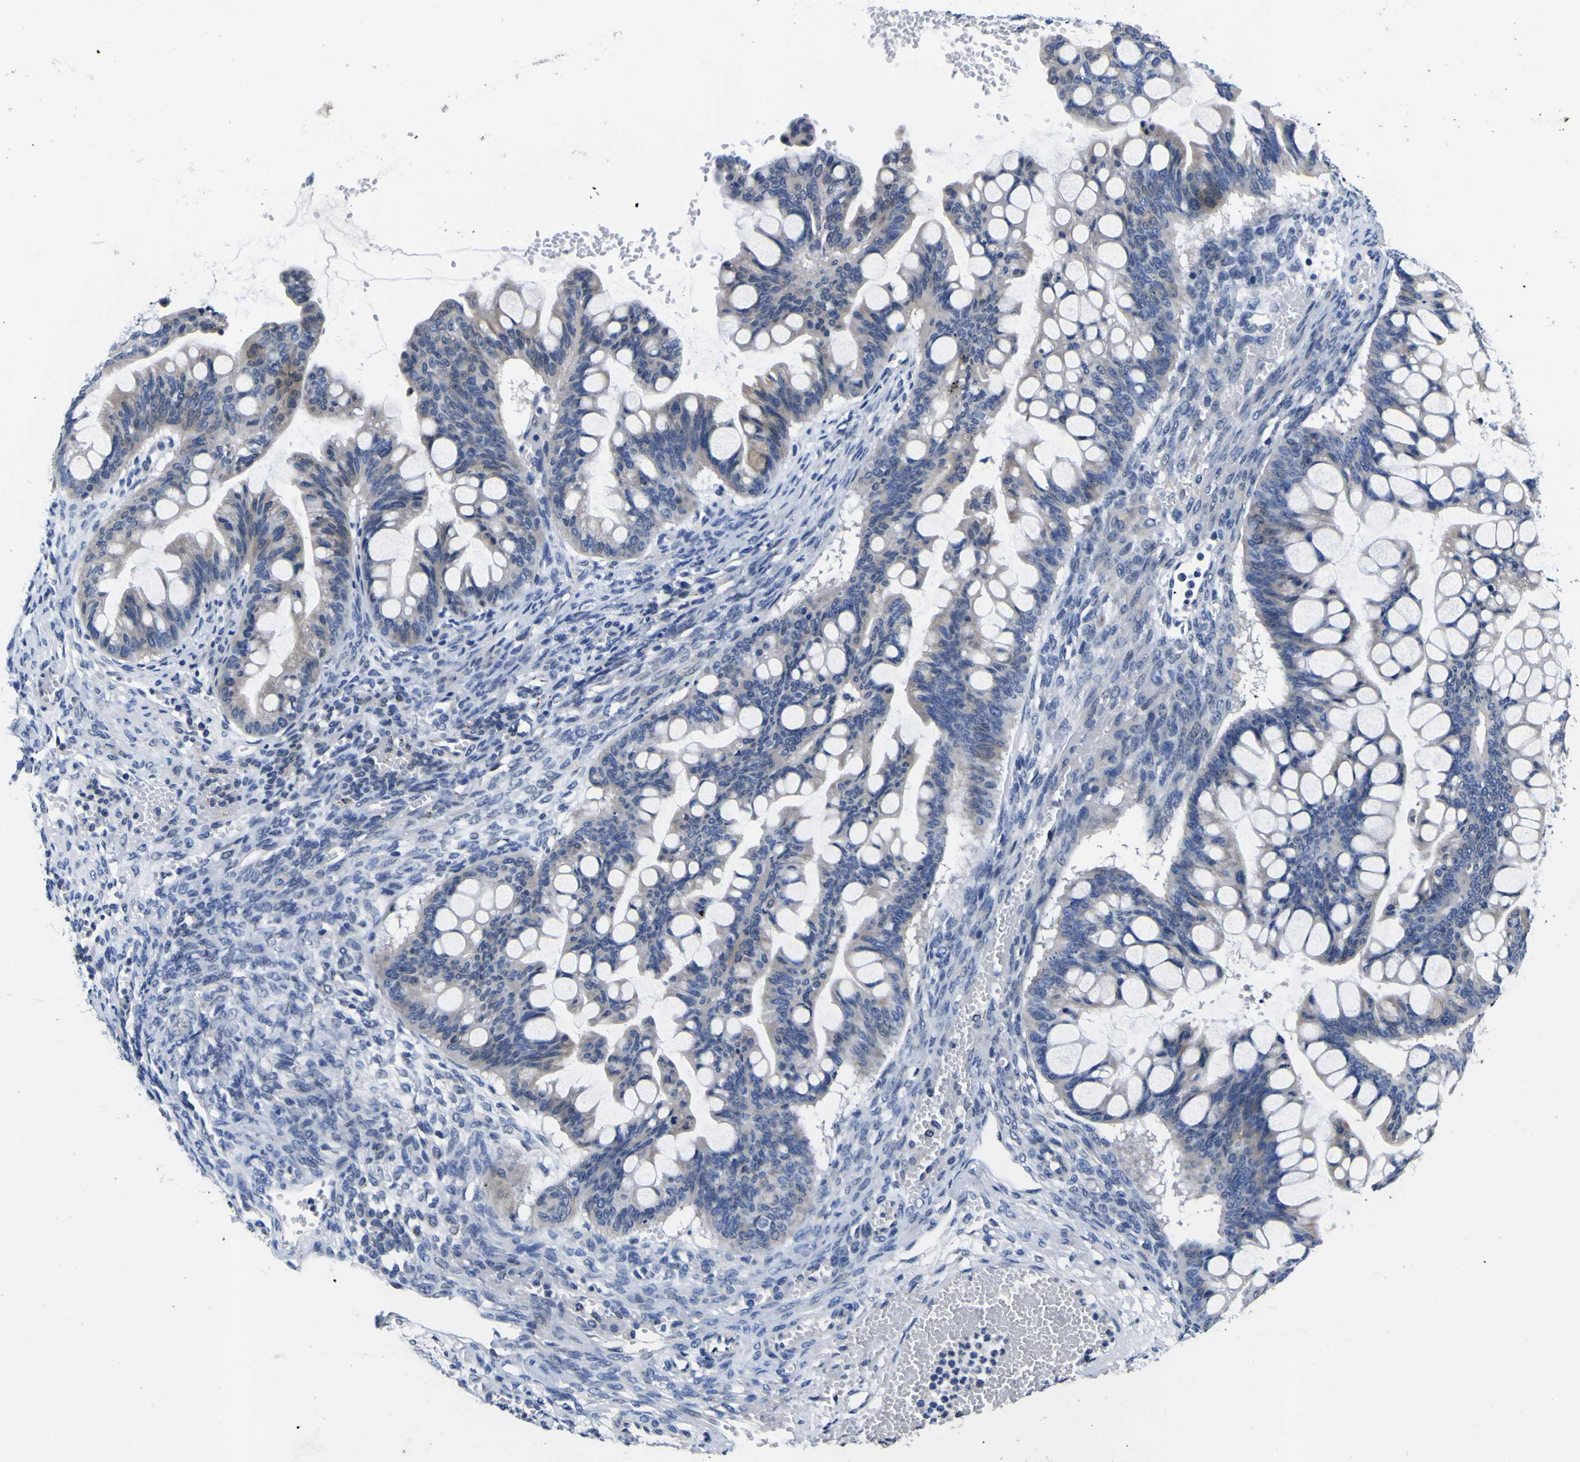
{"staining": {"intensity": "negative", "quantity": "none", "location": "none"}, "tissue": "ovarian cancer", "cell_type": "Tumor cells", "image_type": "cancer", "snomed": [{"axis": "morphology", "description": "Cystadenocarcinoma, mucinous, NOS"}, {"axis": "topography", "description": "Ovary"}], "caption": "DAB immunohistochemical staining of ovarian cancer (mucinous cystadenocarcinoma) reveals no significant positivity in tumor cells.", "gene": "IGFLR1", "patient": {"sex": "female", "age": 73}}